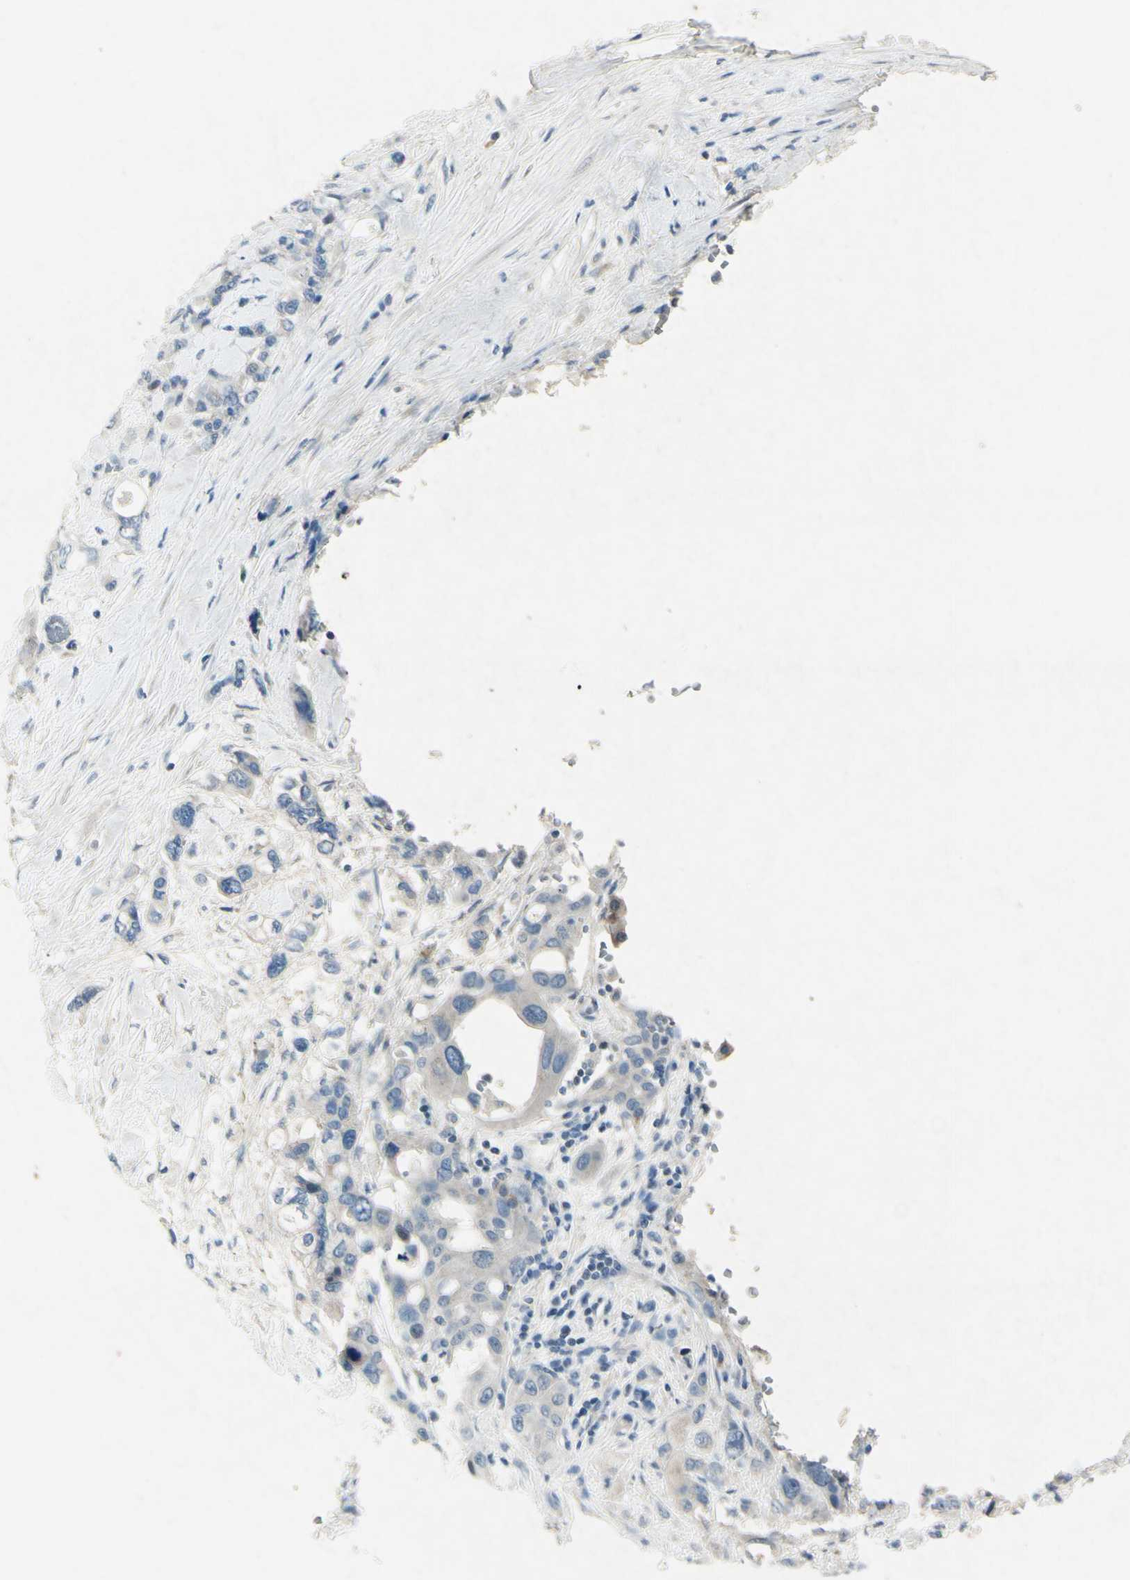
{"staining": {"intensity": "negative", "quantity": "none", "location": "none"}, "tissue": "pancreatic cancer", "cell_type": "Tumor cells", "image_type": "cancer", "snomed": [{"axis": "morphology", "description": "Adenocarcinoma, NOS"}, {"axis": "topography", "description": "Pancreas"}], "caption": "Protein analysis of pancreatic cancer (adenocarcinoma) shows no significant positivity in tumor cells.", "gene": "SNAP91", "patient": {"sex": "male", "age": 46}}